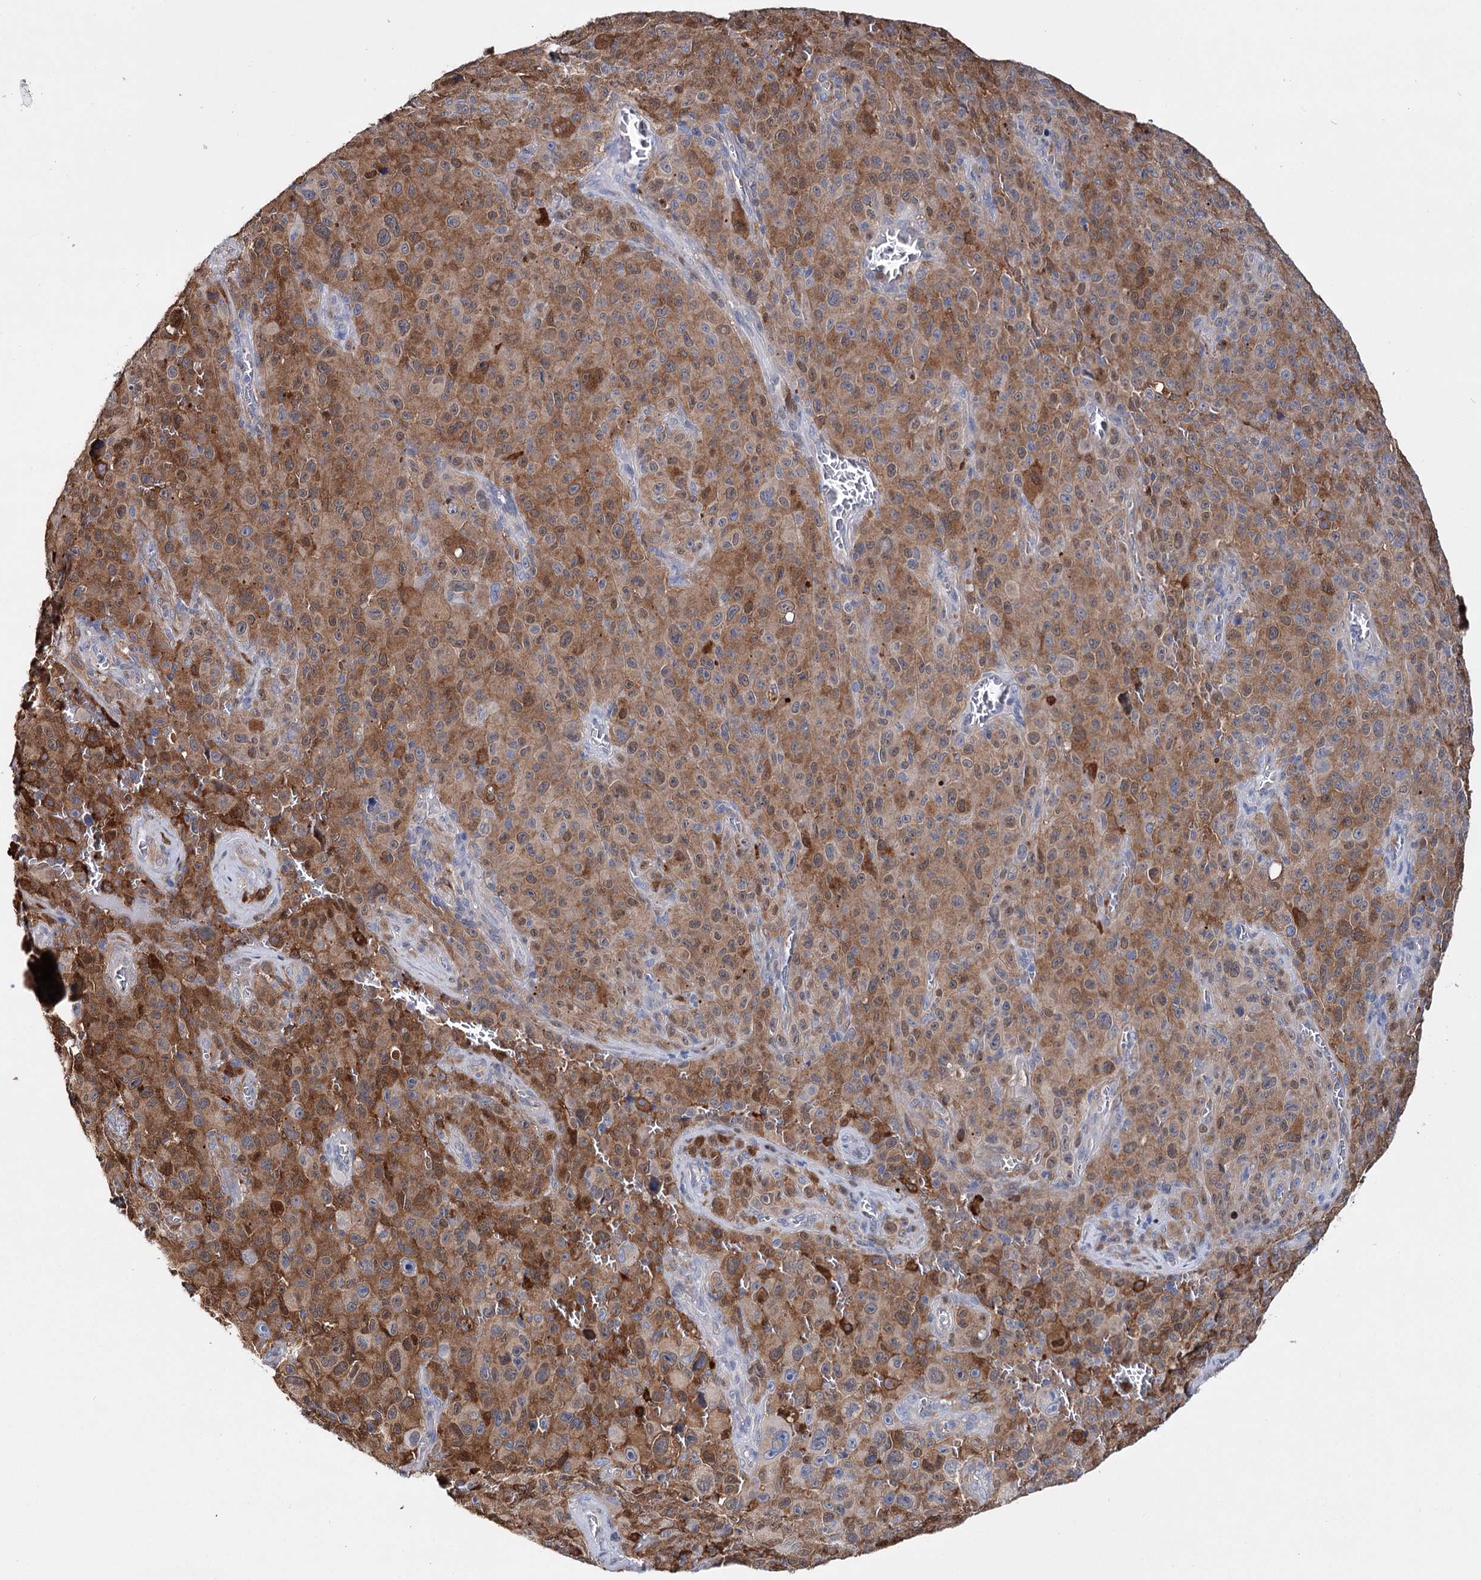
{"staining": {"intensity": "moderate", "quantity": ">75%", "location": "cytoplasmic/membranous,nuclear"}, "tissue": "melanoma", "cell_type": "Tumor cells", "image_type": "cancer", "snomed": [{"axis": "morphology", "description": "Malignant melanoma, NOS"}, {"axis": "topography", "description": "Skin"}], "caption": "Protein expression analysis of human malignant melanoma reveals moderate cytoplasmic/membranous and nuclear expression in about >75% of tumor cells.", "gene": "CFAP46", "patient": {"sex": "female", "age": 82}}